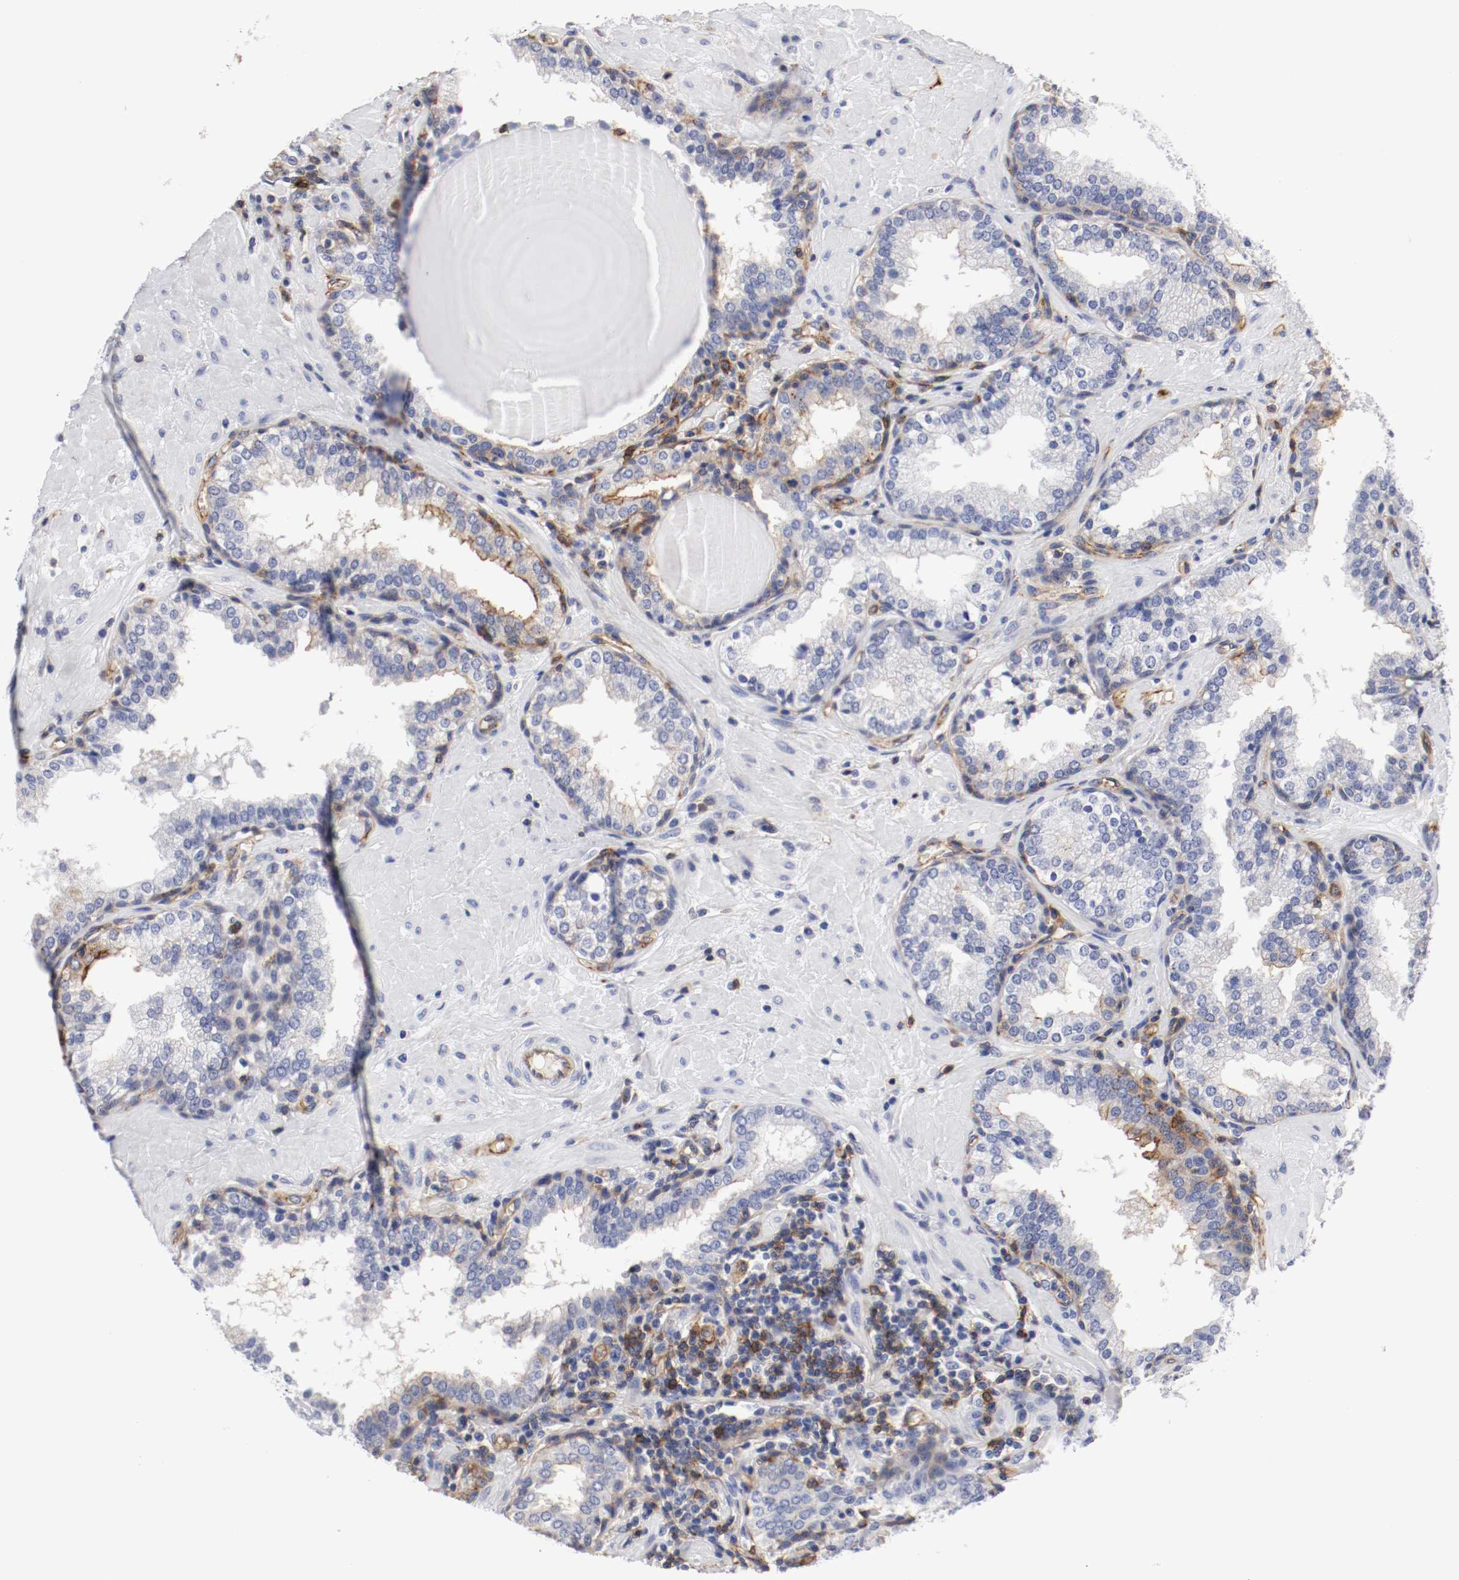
{"staining": {"intensity": "weak", "quantity": "<25%", "location": "cytoplasmic/membranous"}, "tissue": "prostate", "cell_type": "Glandular cells", "image_type": "normal", "snomed": [{"axis": "morphology", "description": "Normal tissue, NOS"}, {"axis": "topography", "description": "Prostate"}], "caption": "Immunohistochemistry of normal human prostate reveals no positivity in glandular cells.", "gene": "IFITM1", "patient": {"sex": "male", "age": 51}}